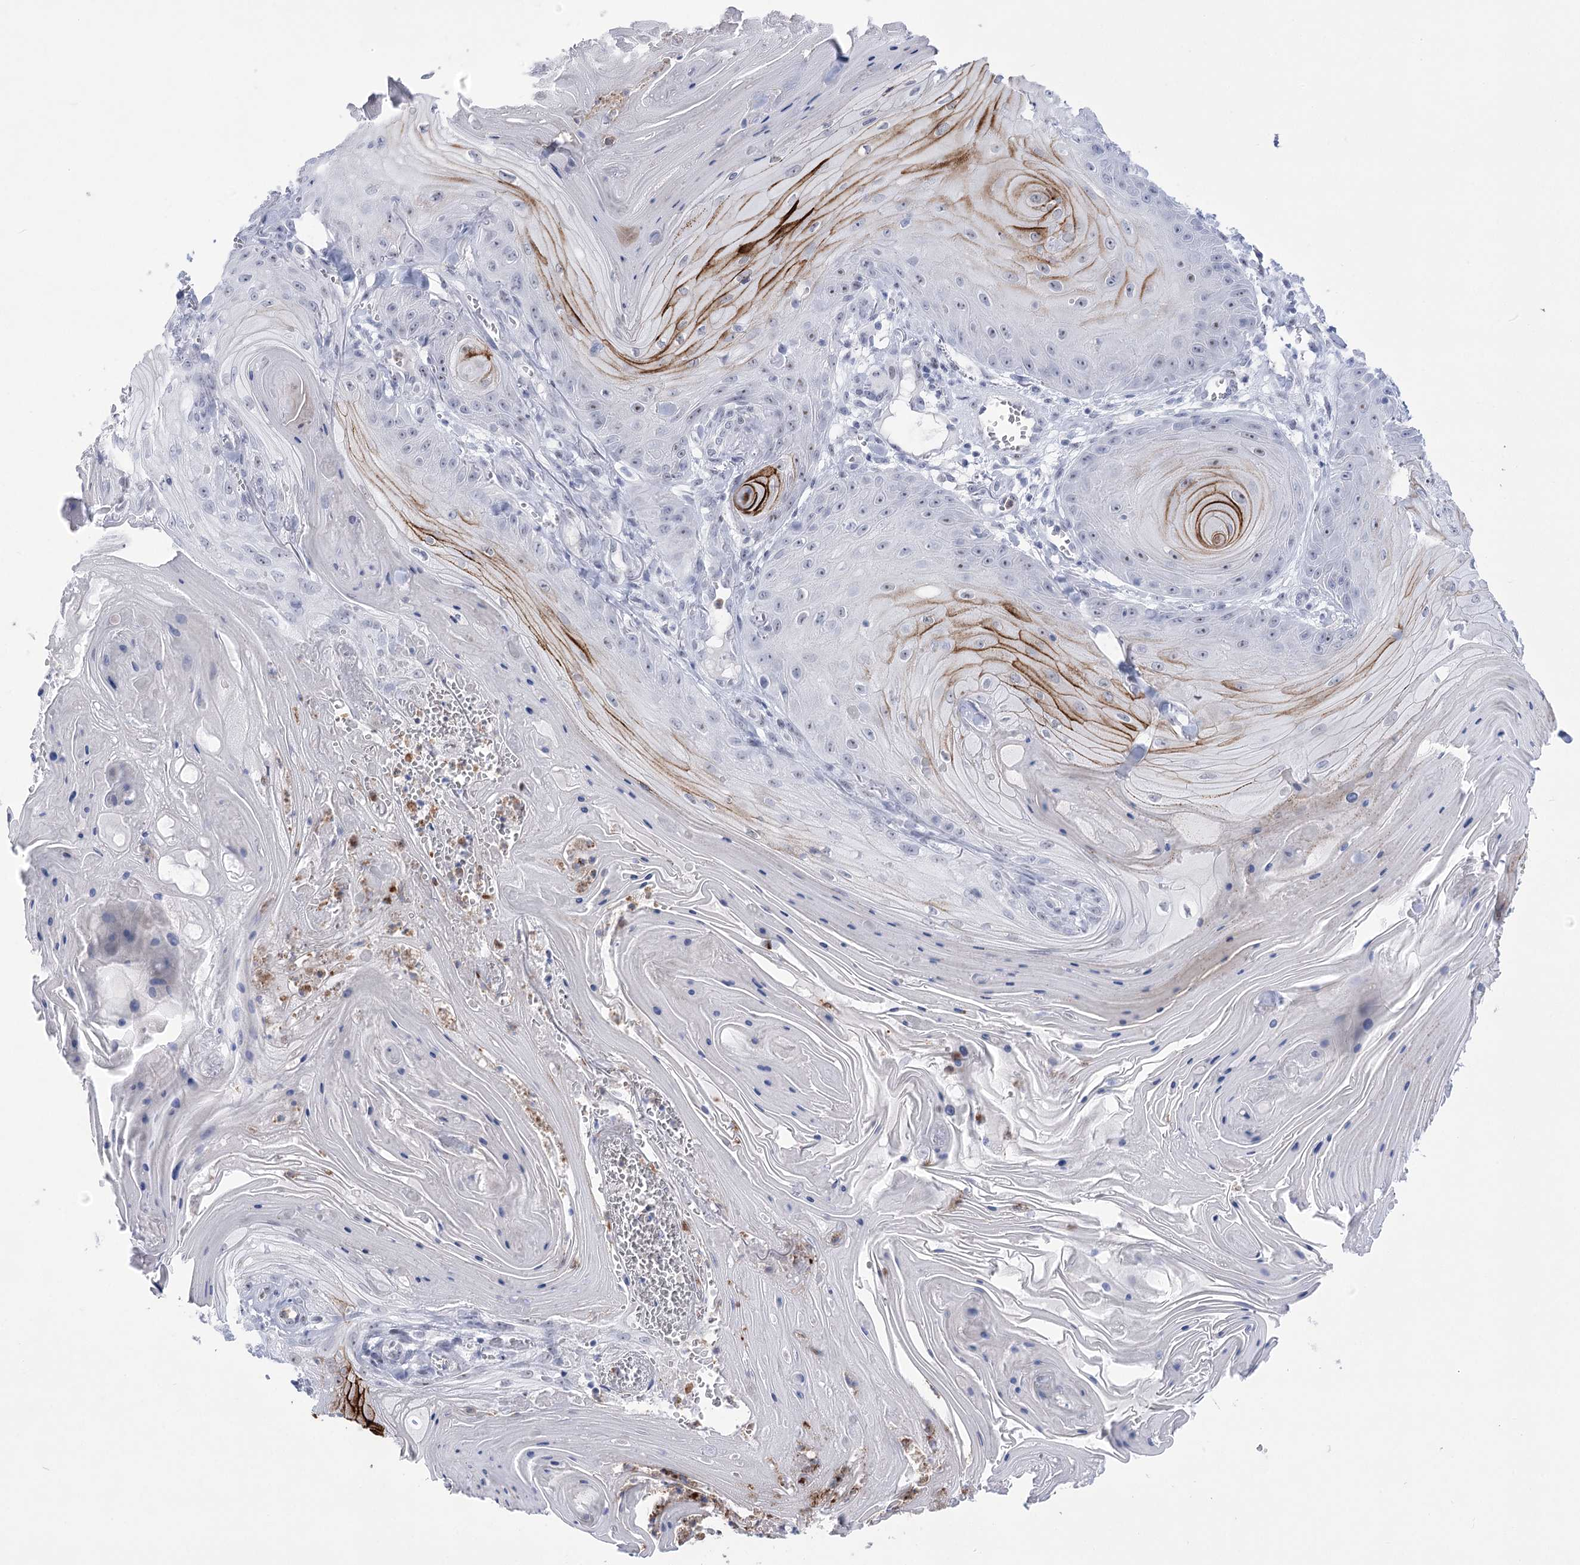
{"staining": {"intensity": "negative", "quantity": "none", "location": "none"}, "tissue": "skin cancer", "cell_type": "Tumor cells", "image_type": "cancer", "snomed": [{"axis": "morphology", "description": "Squamous cell carcinoma, NOS"}, {"axis": "topography", "description": "Skin"}], "caption": "The micrograph demonstrates no staining of tumor cells in skin cancer (squamous cell carcinoma).", "gene": "HORMAD1", "patient": {"sex": "male", "age": 74}}